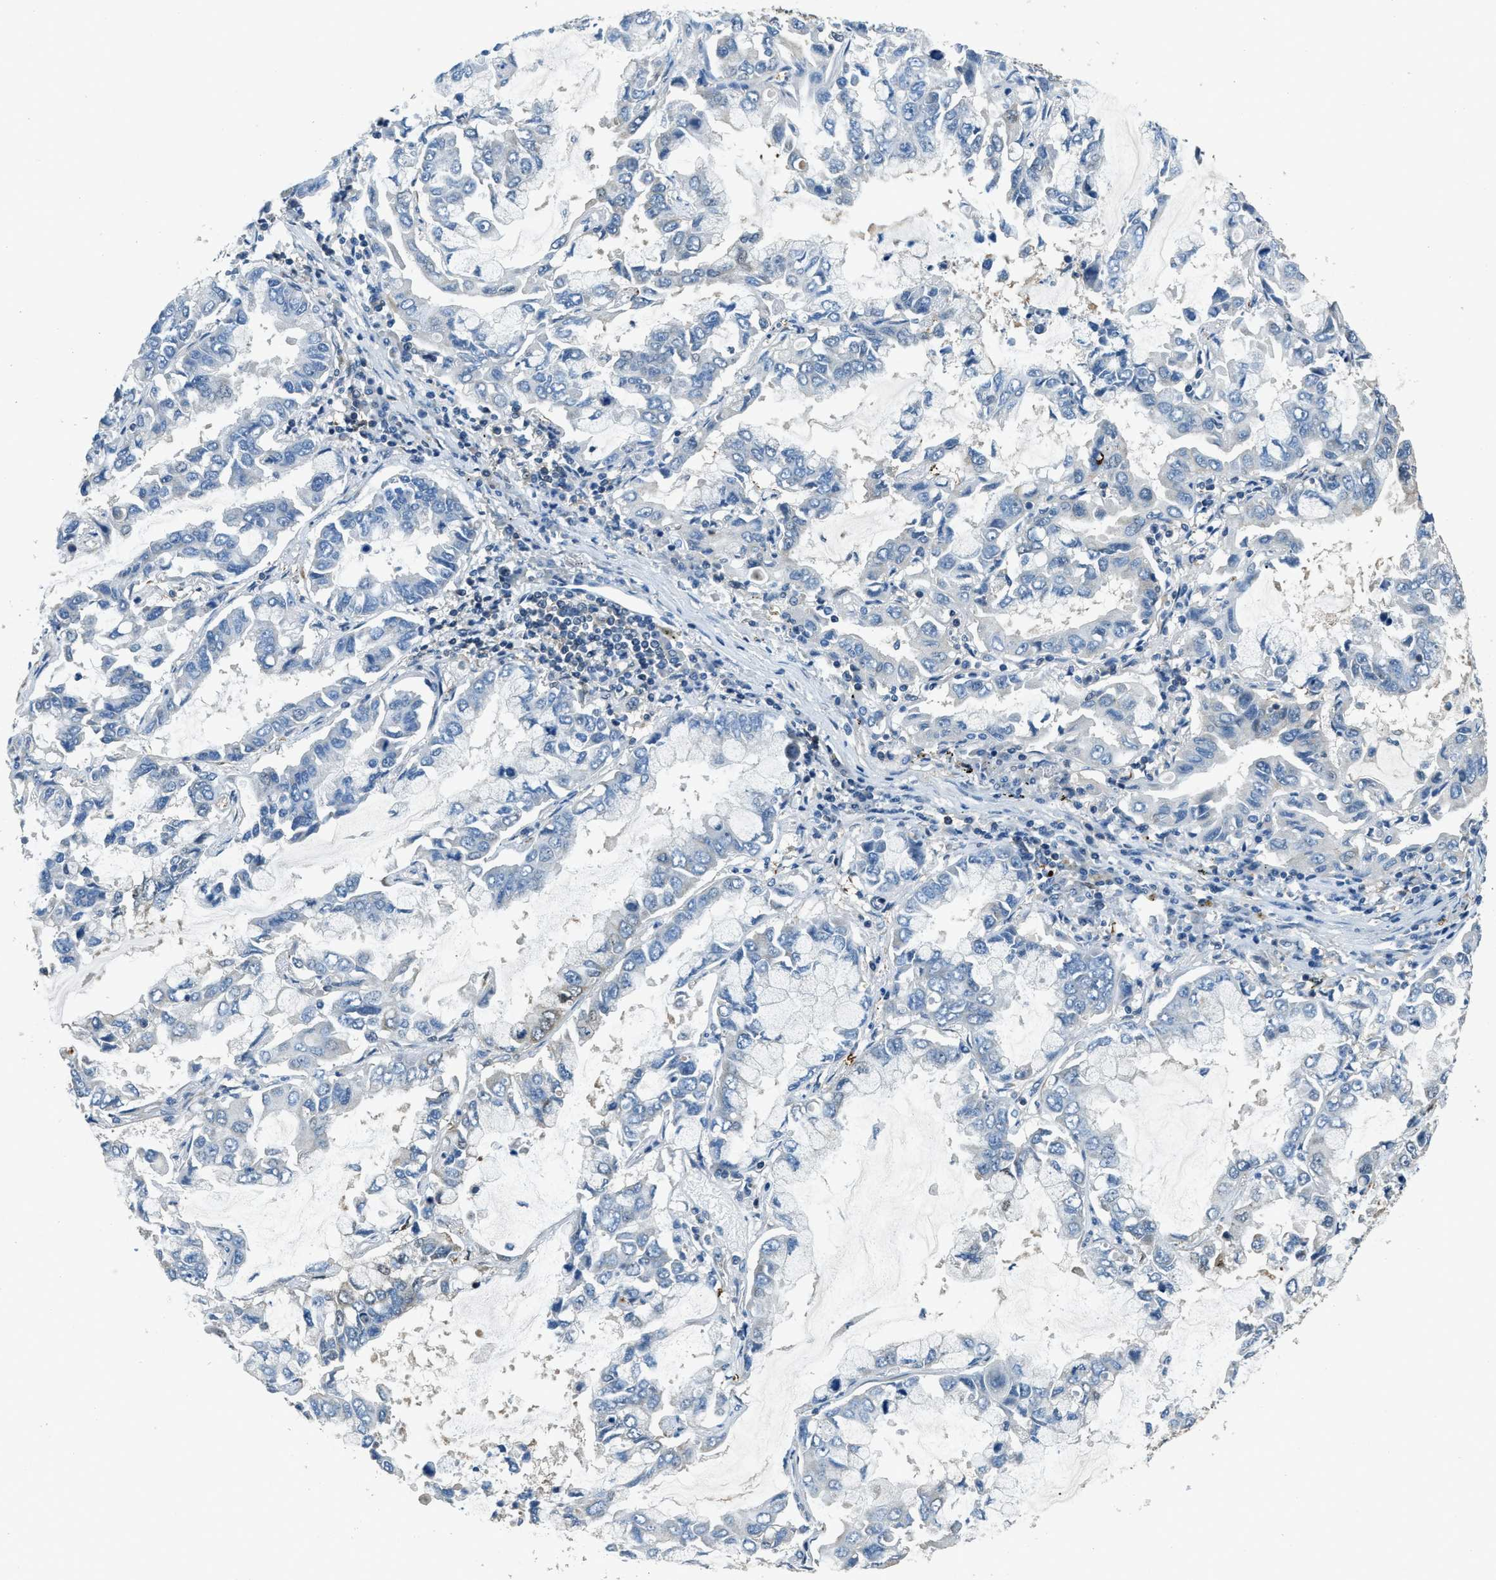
{"staining": {"intensity": "negative", "quantity": "none", "location": "none"}, "tissue": "lung cancer", "cell_type": "Tumor cells", "image_type": "cancer", "snomed": [{"axis": "morphology", "description": "Adenocarcinoma, NOS"}, {"axis": "topography", "description": "Lung"}], "caption": "A histopathology image of human lung cancer (adenocarcinoma) is negative for staining in tumor cells.", "gene": "NUDCD3", "patient": {"sex": "male", "age": 64}}